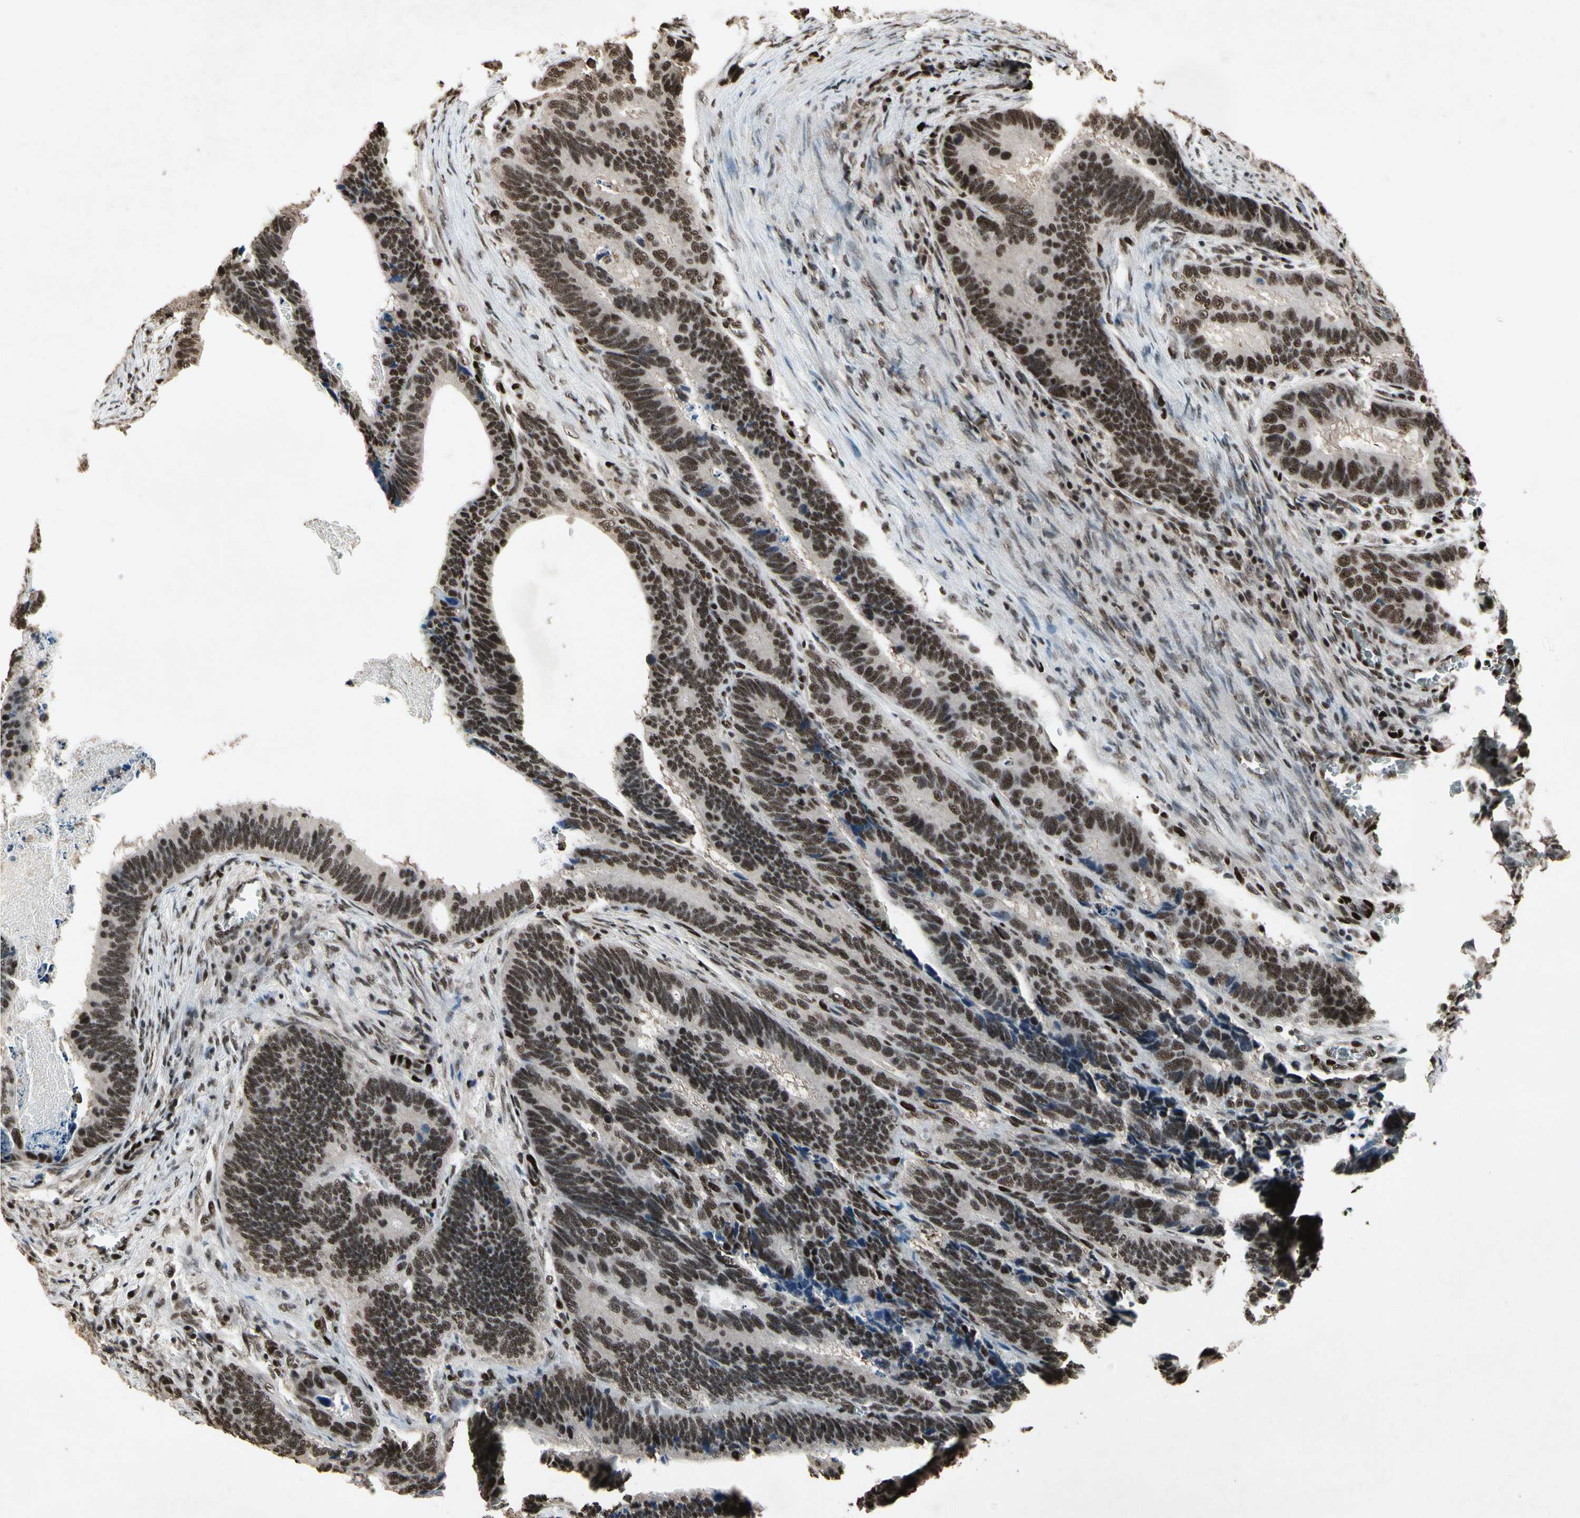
{"staining": {"intensity": "strong", "quantity": ">75%", "location": "nuclear"}, "tissue": "colorectal cancer", "cell_type": "Tumor cells", "image_type": "cancer", "snomed": [{"axis": "morphology", "description": "Adenocarcinoma, NOS"}, {"axis": "topography", "description": "Colon"}], "caption": "Human colorectal adenocarcinoma stained with a brown dye demonstrates strong nuclear positive staining in about >75% of tumor cells.", "gene": "TBX2", "patient": {"sex": "male", "age": 72}}